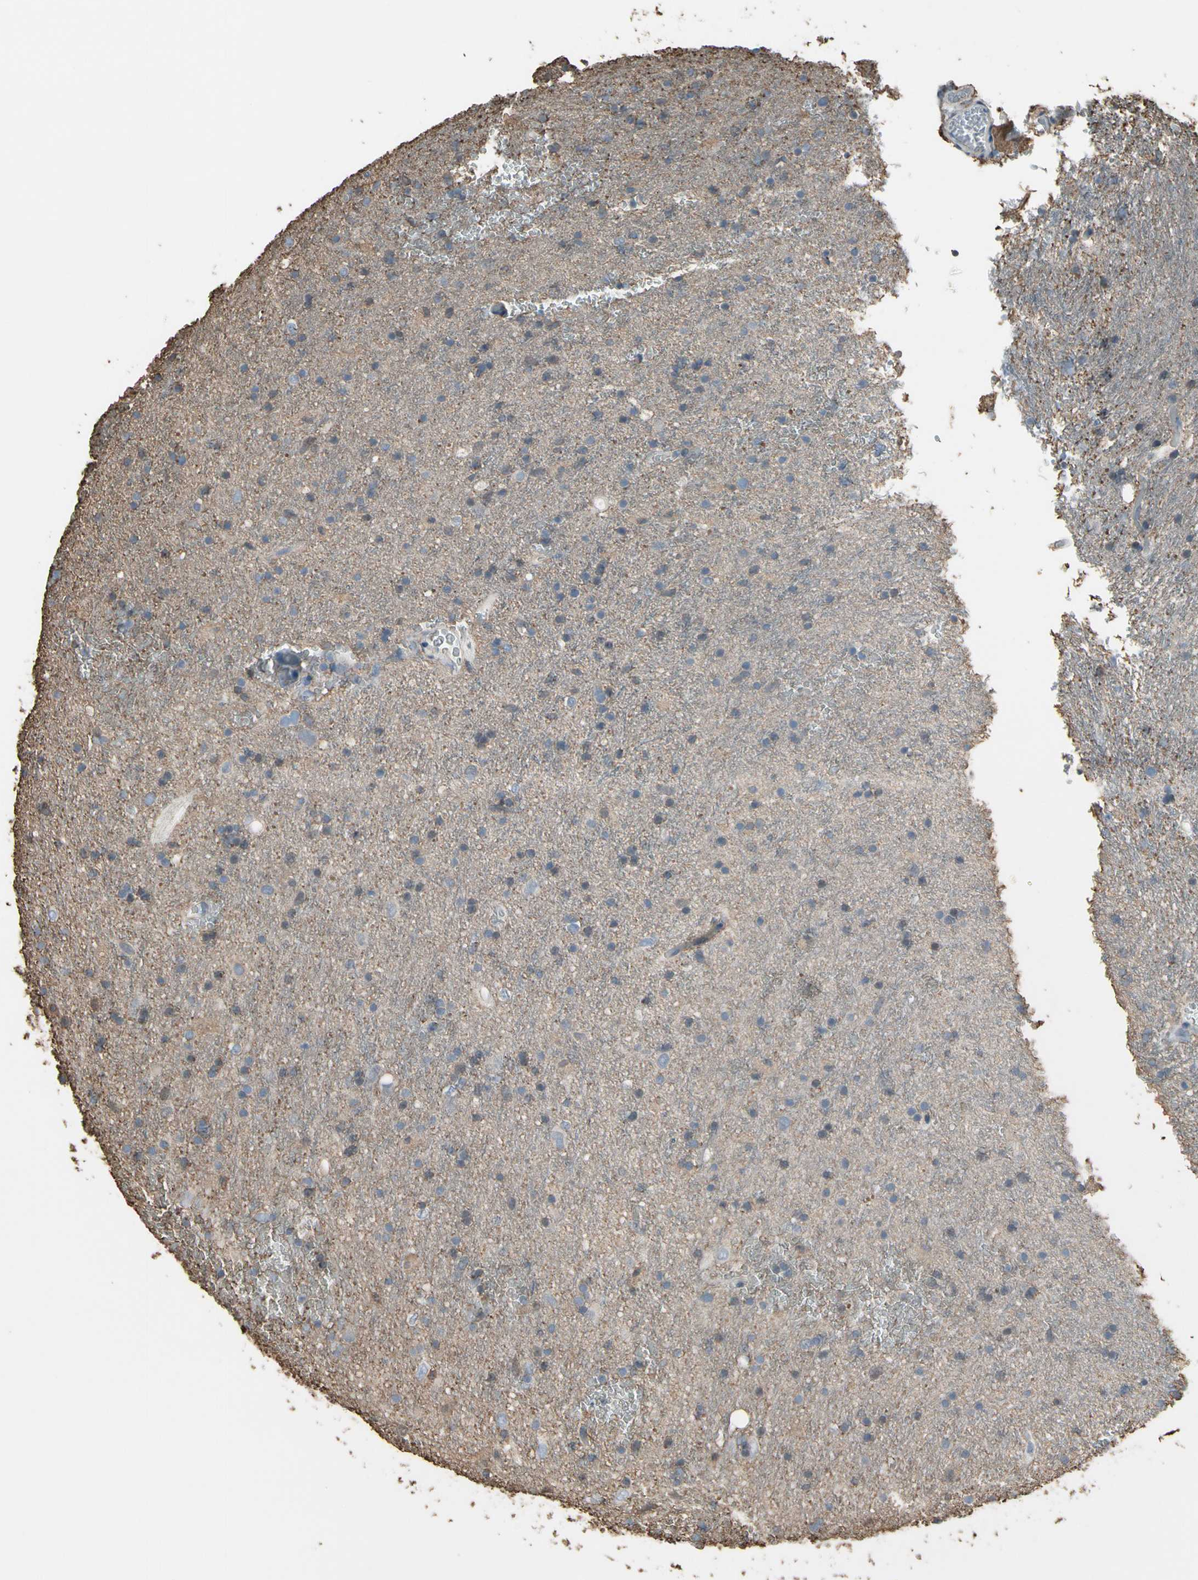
{"staining": {"intensity": "negative", "quantity": "none", "location": "none"}, "tissue": "glioma", "cell_type": "Tumor cells", "image_type": "cancer", "snomed": [{"axis": "morphology", "description": "Glioma, malignant, Low grade"}, {"axis": "topography", "description": "Brain"}], "caption": "Tumor cells are negative for brown protein staining in malignant glioma (low-grade).", "gene": "PIGR", "patient": {"sex": "male", "age": 77}}